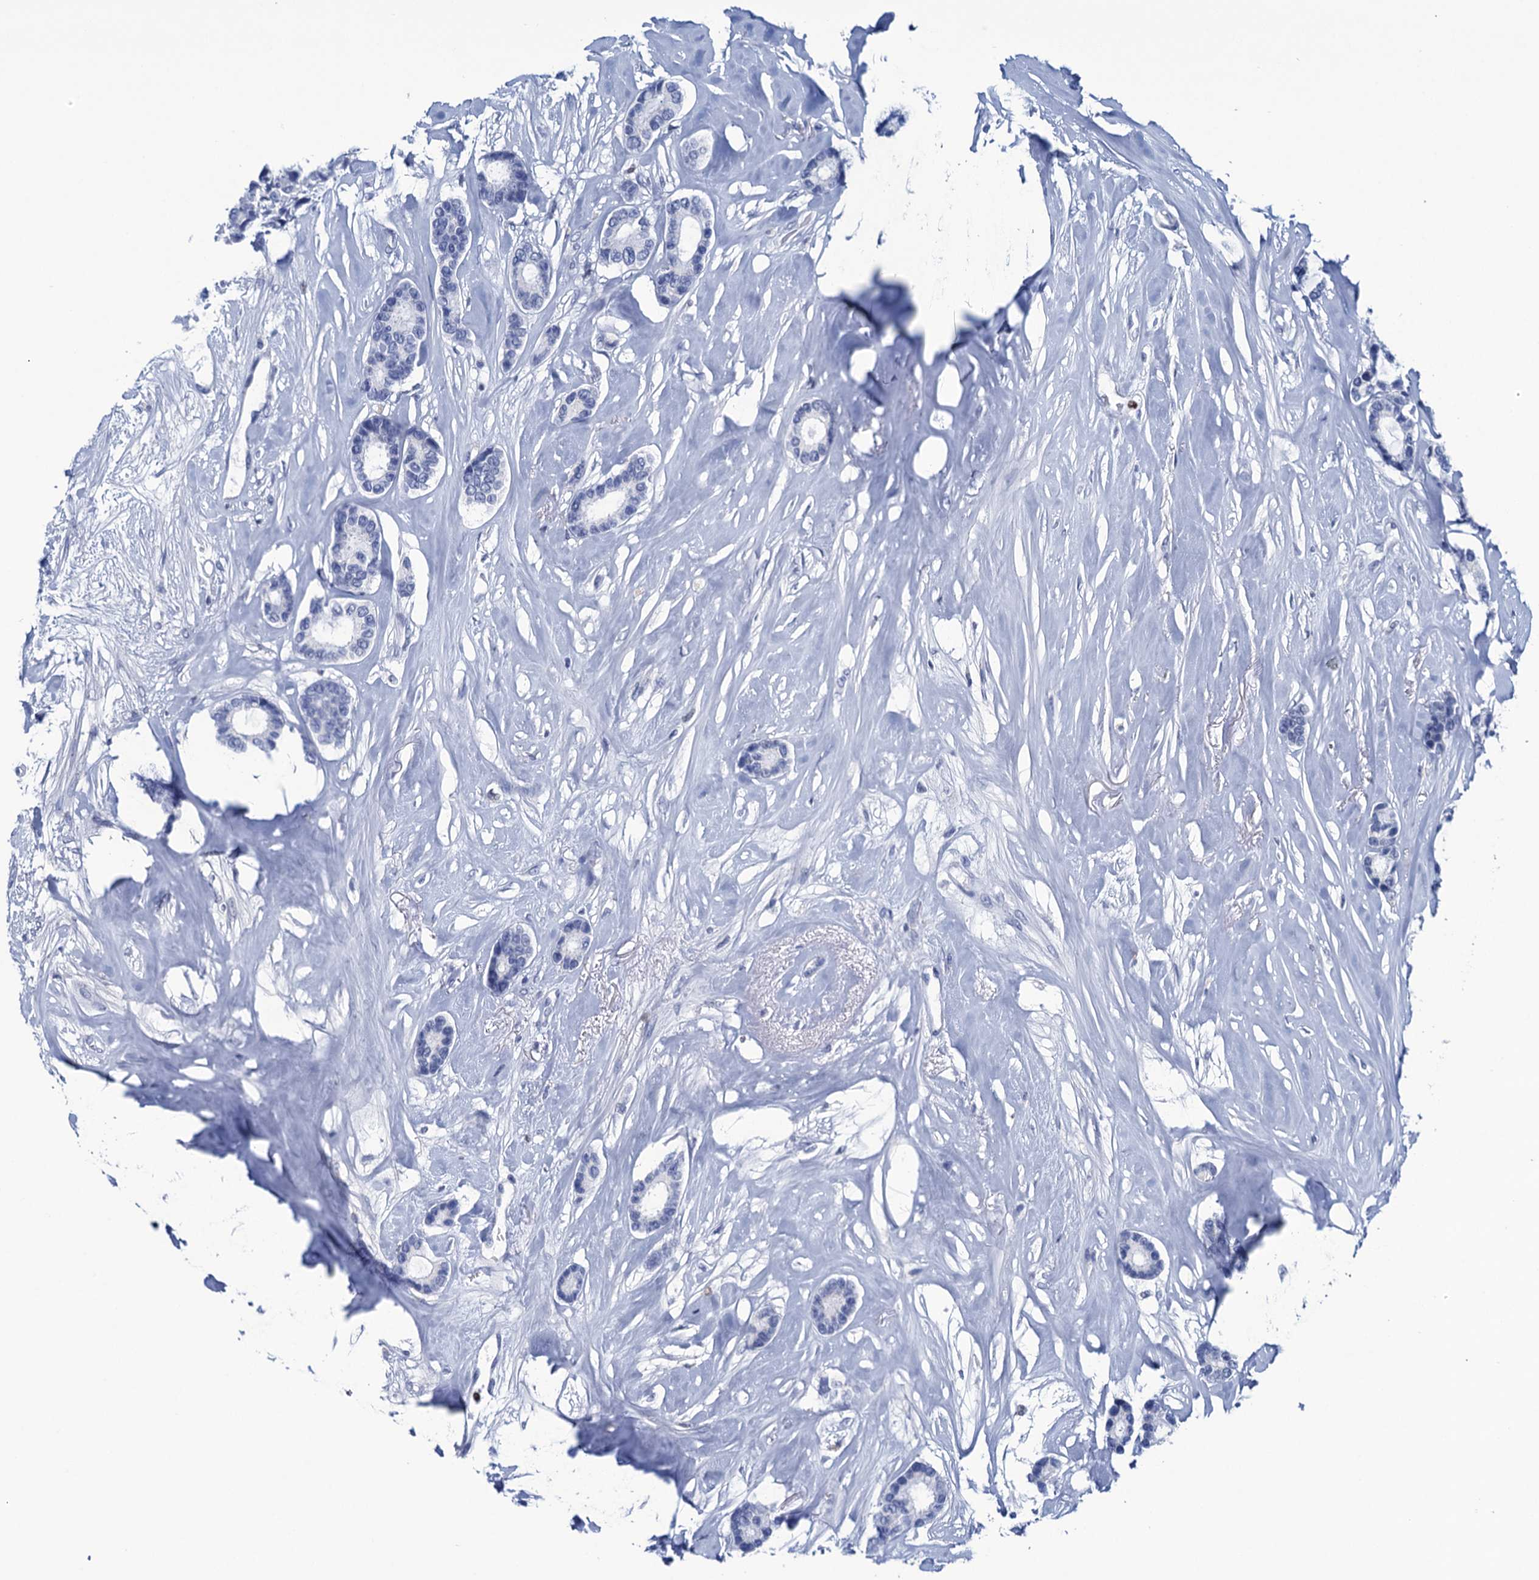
{"staining": {"intensity": "negative", "quantity": "none", "location": "none"}, "tissue": "breast cancer", "cell_type": "Tumor cells", "image_type": "cancer", "snomed": [{"axis": "morphology", "description": "Duct carcinoma"}, {"axis": "topography", "description": "Breast"}], "caption": "Immunohistochemistry (IHC) photomicrograph of human breast cancer (intraductal carcinoma) stained for a protein (brown), which shows no staining in tumor cells.", "gene": "RHCG", "patient": {"sex": "female", "age": 87}}